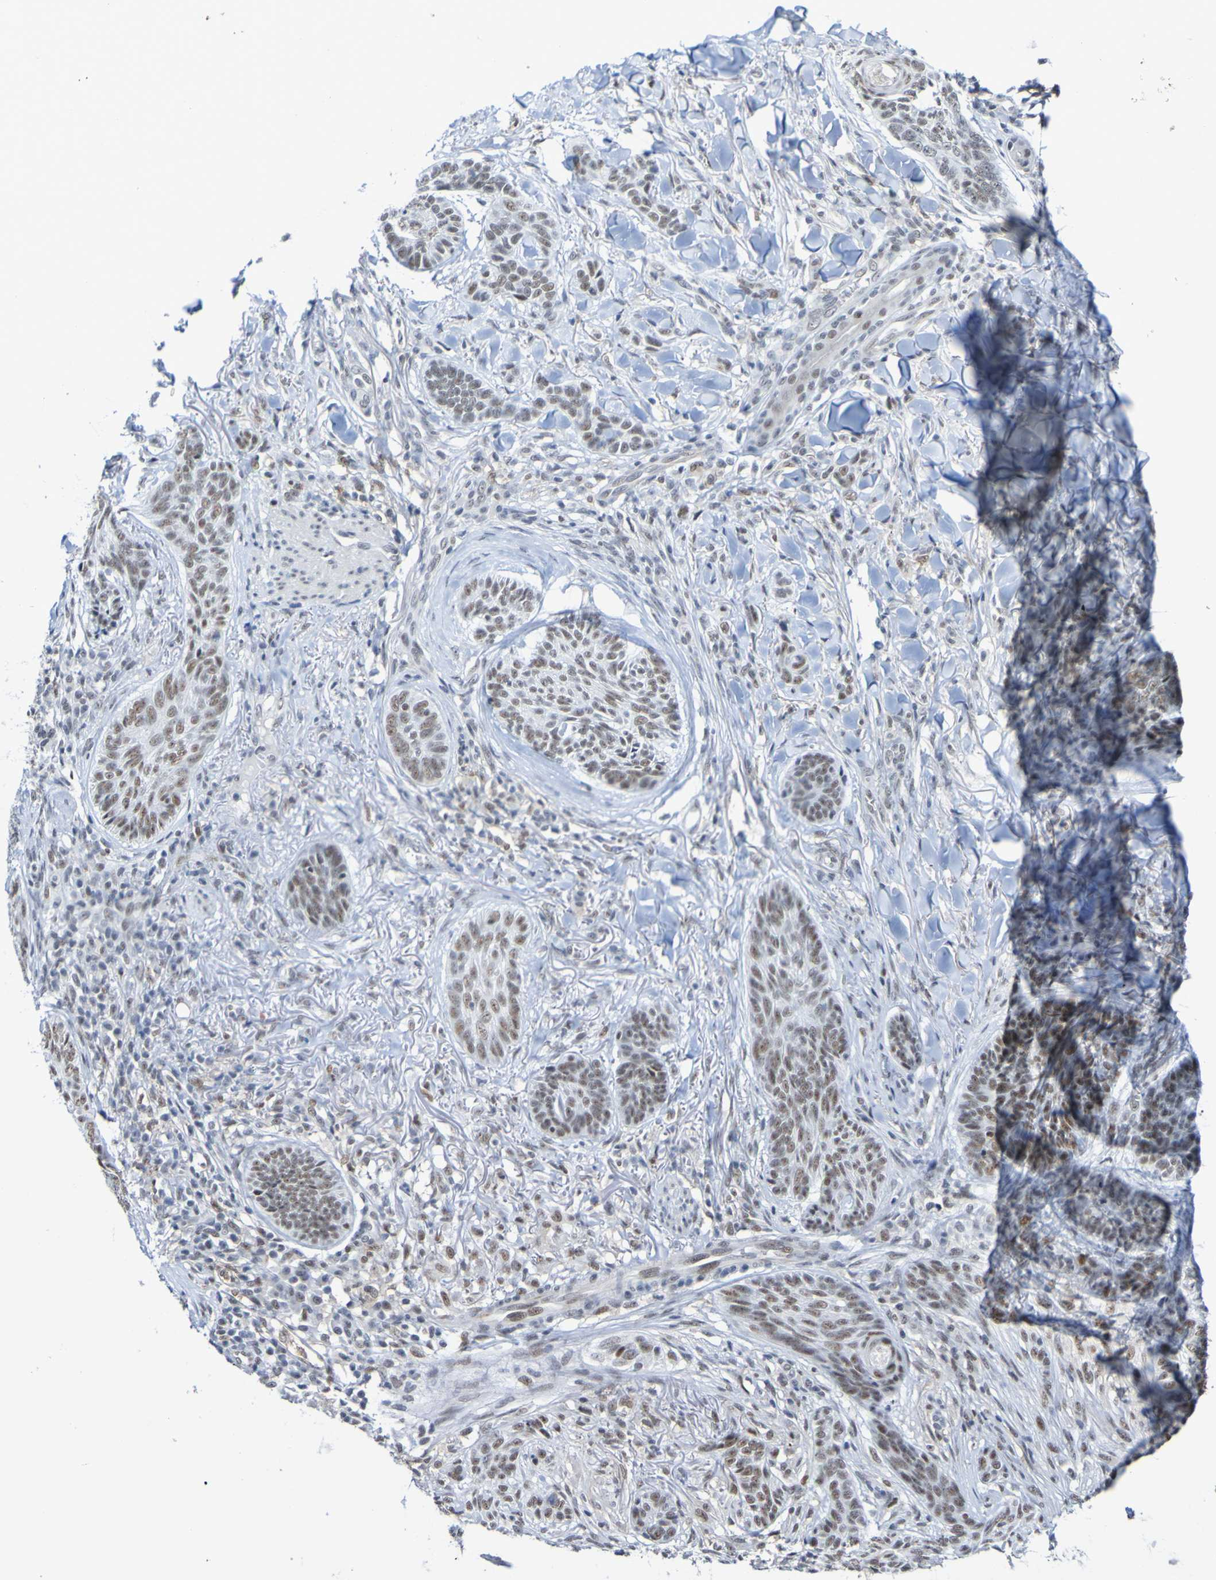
{"staining": {"intensity": "weak", "quantity": "25%-75%", "location": "nuclear"}, "tissue": "skin cancer", "cell_type": "Tumor cells", "image_type": "cancer", "snomed": [{"axis": "morphology", "description": "Basal cell carcinoma"}, {"axis": "topography", "description": "Skin"}], "caption": "Weak nuclear staining is present in approximately 25%-75% of tumor cells in skin basal cell carcinoma.", "gene": "CDC5L", "patient": {"sex": "male", "age": 43}}